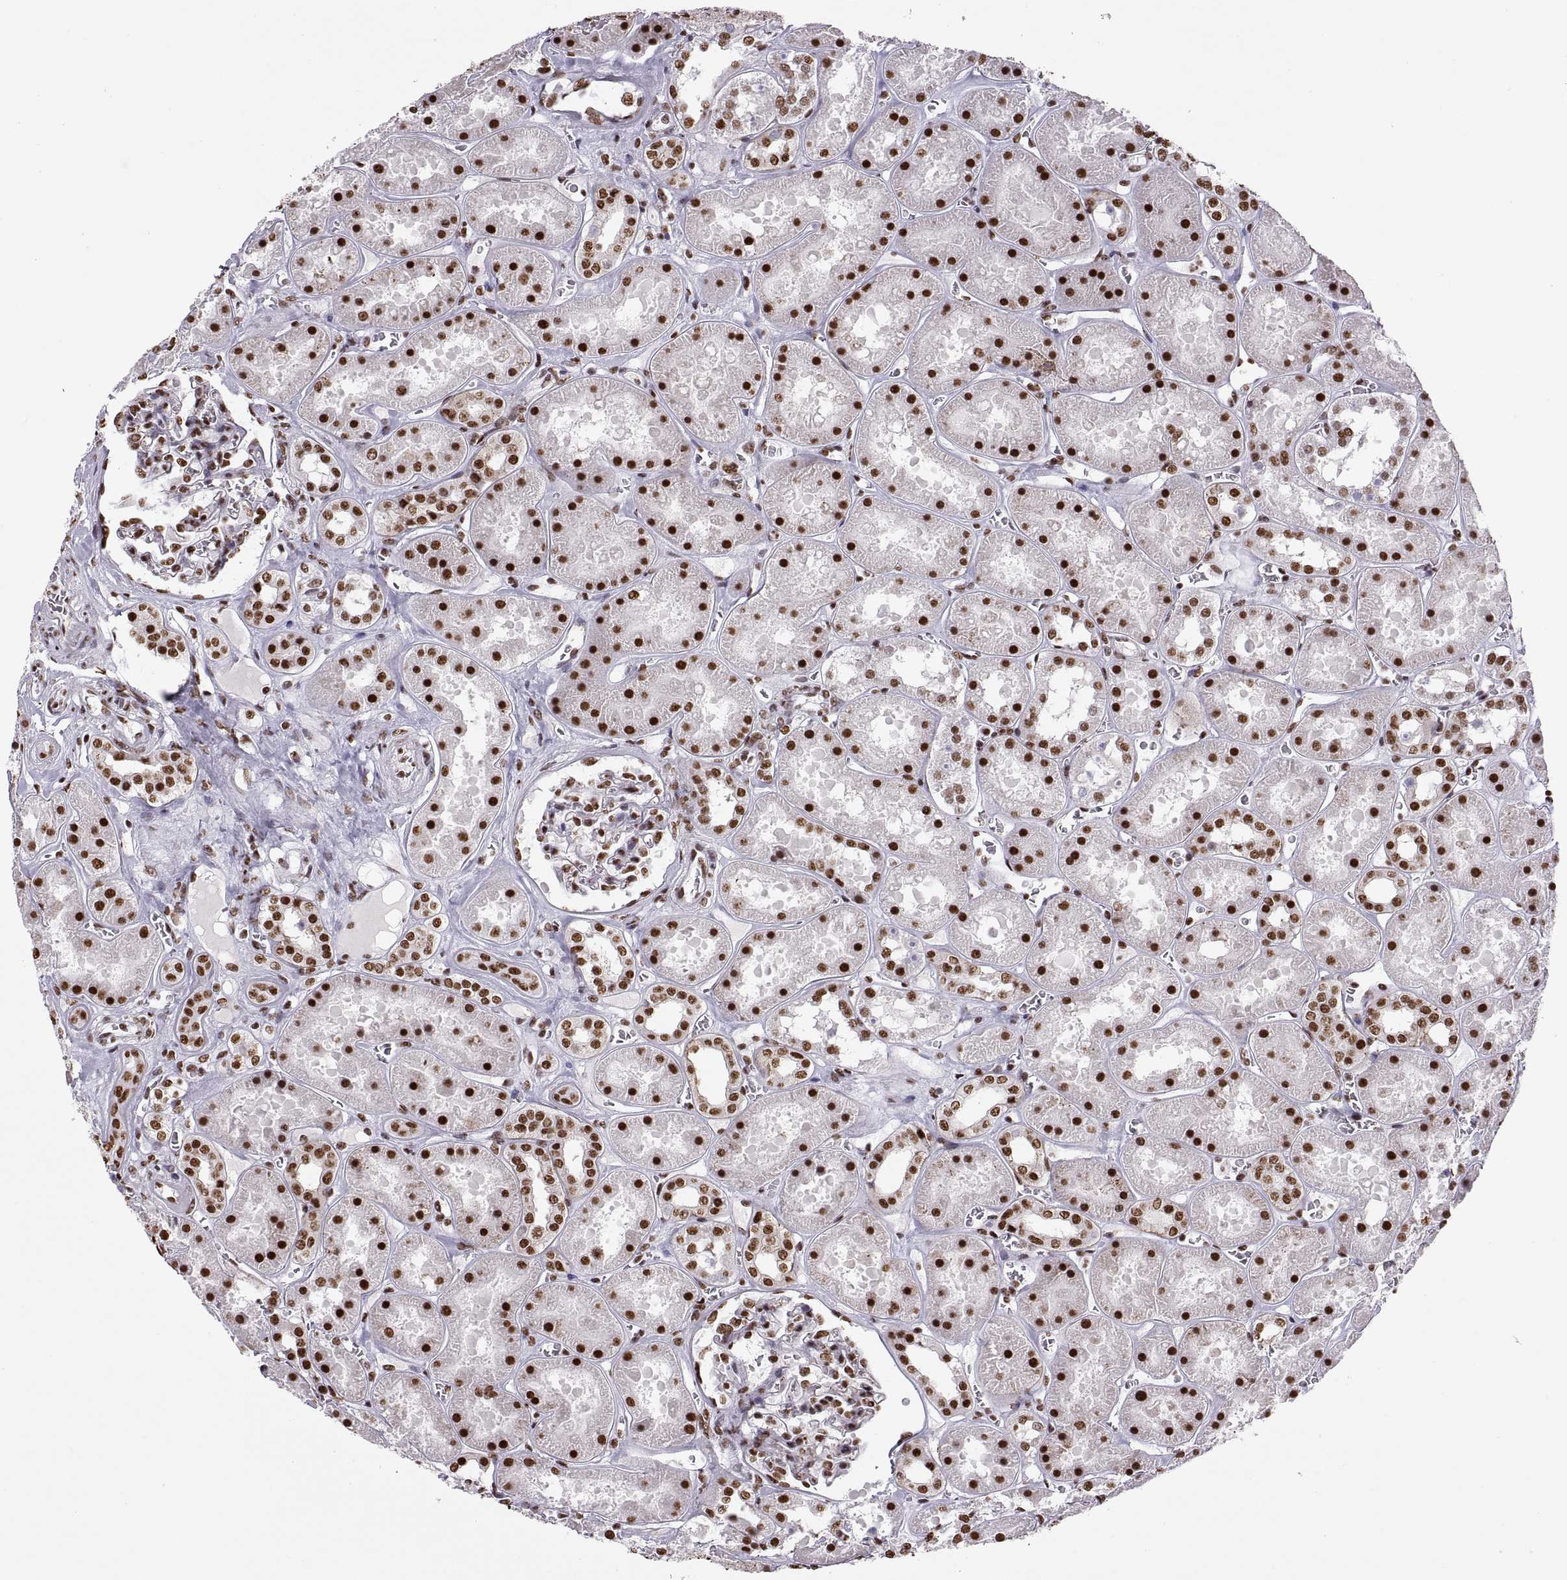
{"staining": {"intensity": "moderate", "quantity": "25%-75%", "location": "nuclear"}, "tissue": "kidney", "cell_type": "Cells in glomeruli", "image_type": "normal", "snomed": [{"axis": "morphology", "description": "Normal tissue, NOS"}, {"axis": "topography", "description": "Kidney"}], "caption": "High-magnification brightfield microscopy of benign kidney stained with DAB (brown) and counterstained with hematoxylin (blue). cells in glomeruli exhibit moderate nuclear positivity is present in about25%-75% of cells. The staining was performed using DAB to visualize the protein expression in brown, while the nuclei were stained in blue with hematoxylin (Magnification: 20x).", "gene": "SNAI1", "patient": {"sex": "female", "age": 41}}